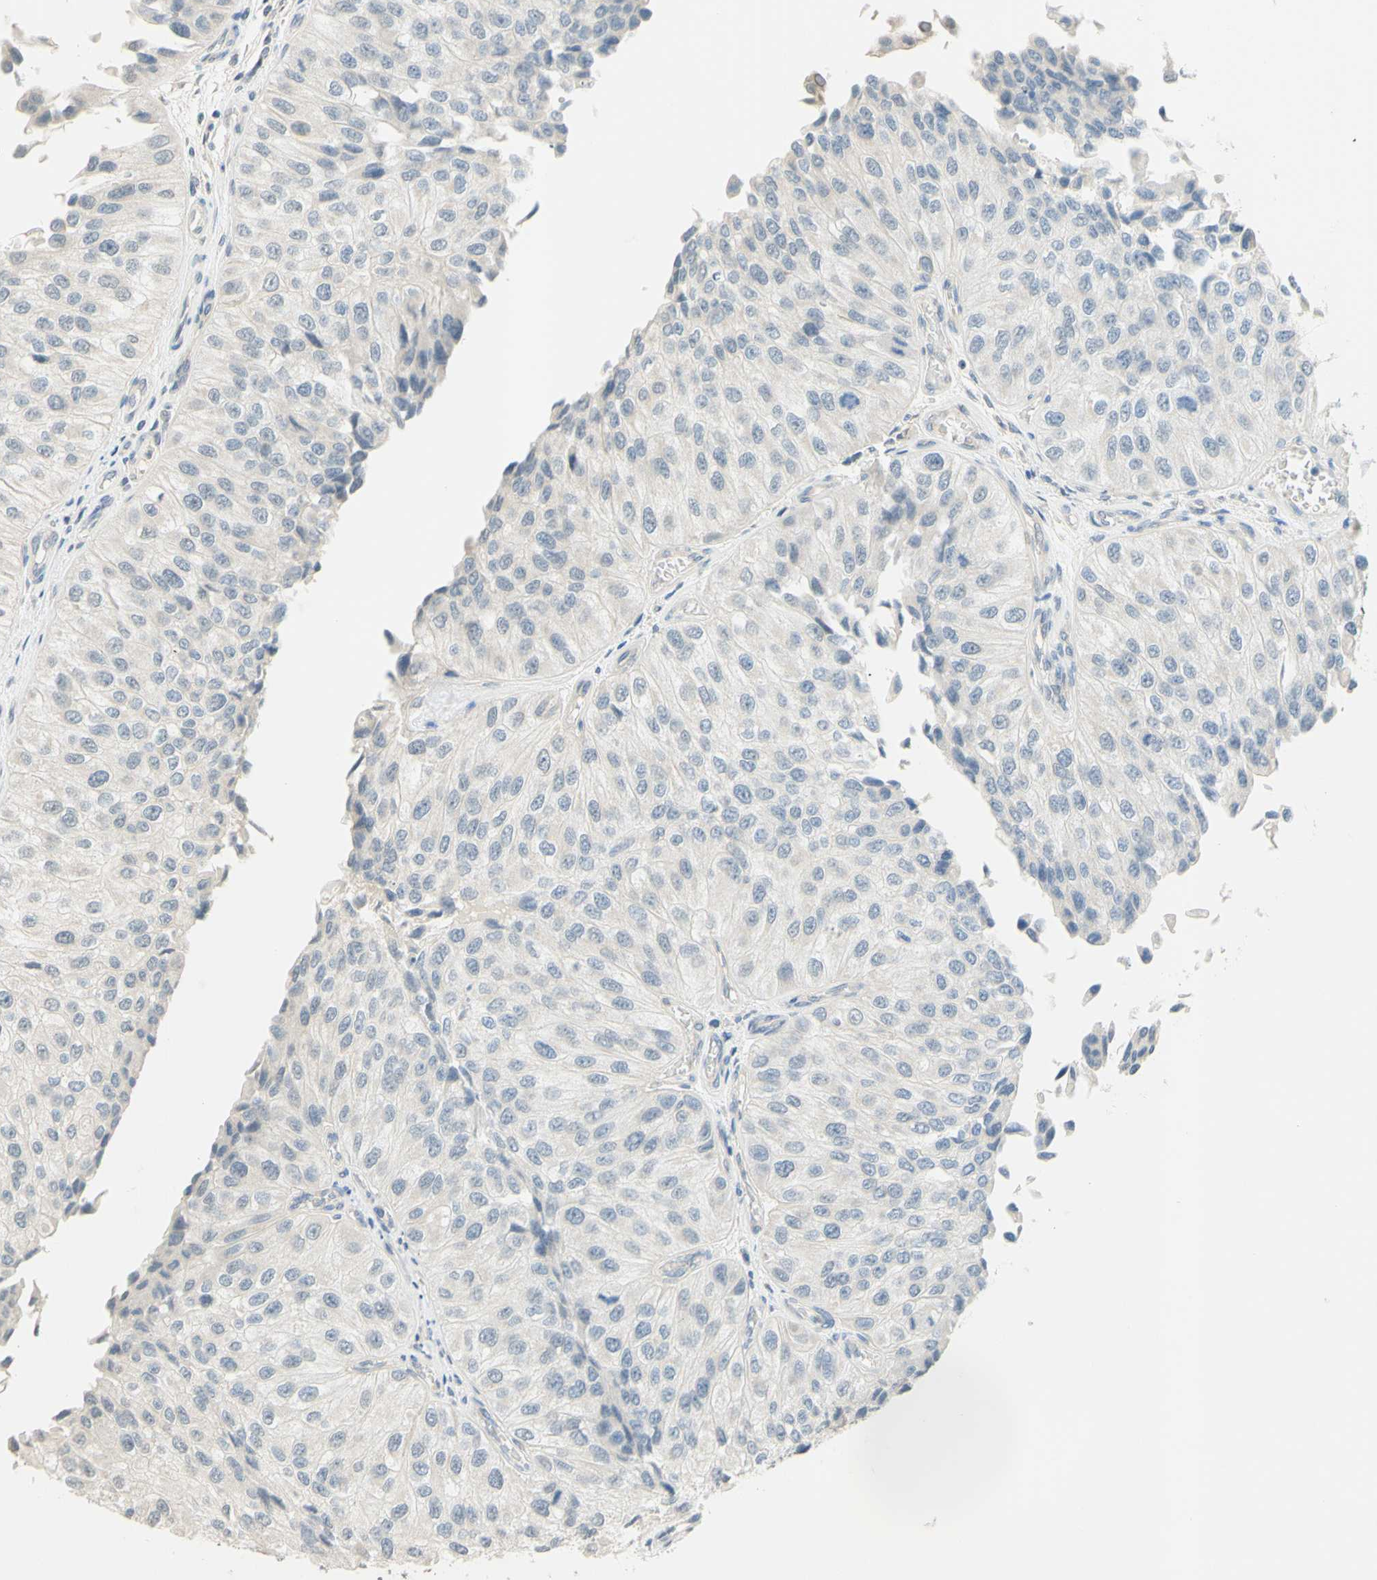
{"staining": {"intensity": "weak", "quantity": "25%-75%", "location": "cytoplasmic/membranous"}, "tissue": "urothelial cancer", "cell_type": "Tumor cells", "image_type": "cancer", "snomed": [{"axis": "morphology", "description": "Urothelial carcinoma, High grade"}, {"axis": "topography", "description": "Kidney"}, {"axis": "topography", "description": "Urinary bladder"}], "caption": "Immunohistochemistry (IHC) histopathology image of human urothelial cancer stained for a protein (brown), which shows low levels of weak cytoplasmic/membranous staining in about 25%-75% of tumor cells.", "gene": "MAG", "patient": {"sex": "male", "age": 77}}